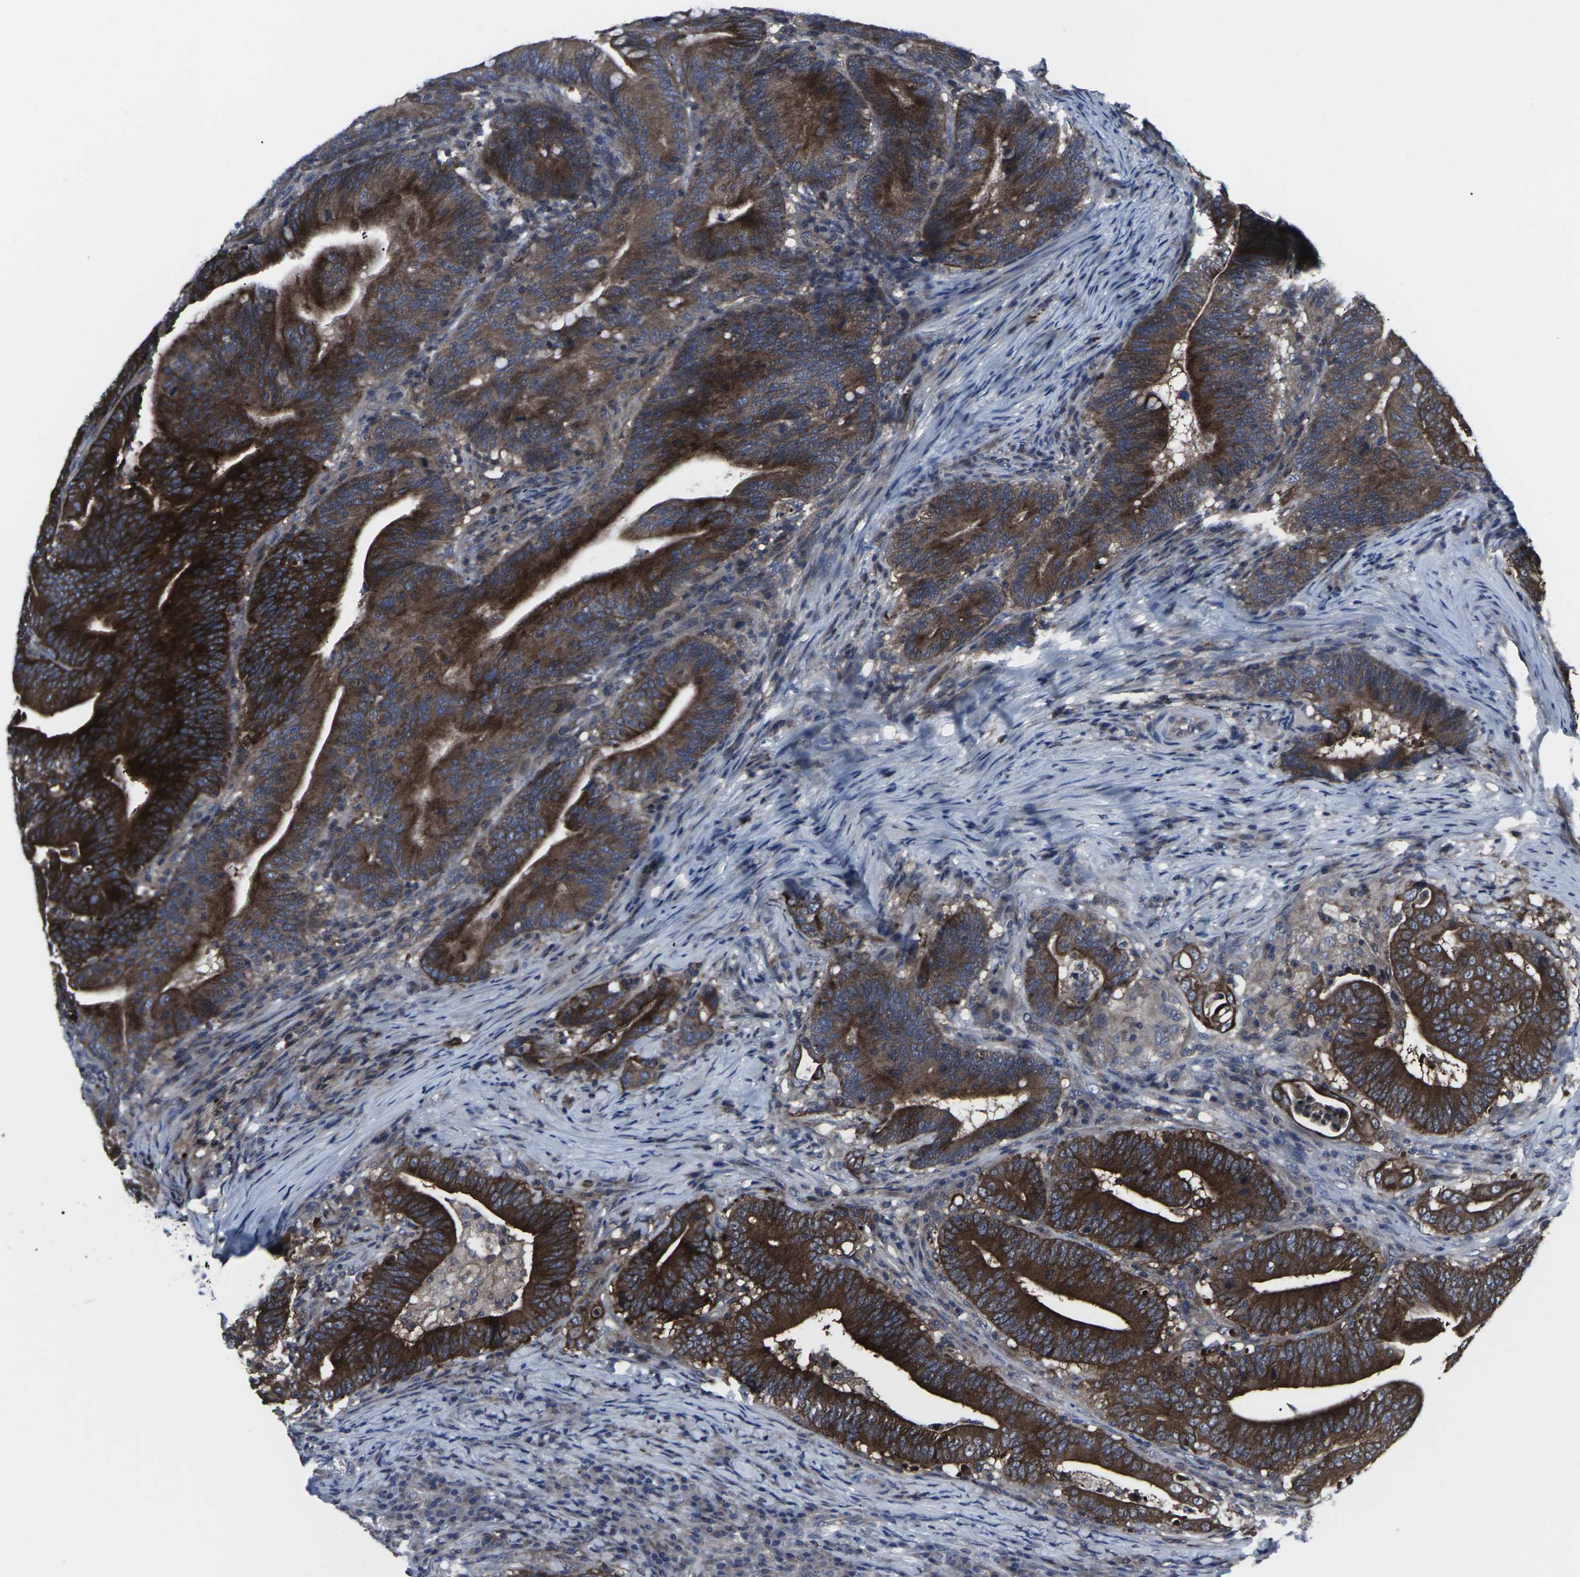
{"staining": {"intensity": "strong", "quantity": ">75%", "location": "cytoplasmic/membranous"}, "tissue": "colorectal cancer", "cell_type": "Tumor cells", "image_type": "cancer", "snomed": [{"axis": "morphology", "description": "Normal tissue, NOS"}, {"axis": "morphology", "description": "Adenocarcinoma, NOS"}, {"axis": "topography", "description": "Colon"}], "caption": "Approximately >75% of tumor cells in colorectal cancer exhibit strong cytoplasmic/membranous protein positivity as visualized by brown immunohistochemical staining.", "gene": "HPRT1", "patient": {"sex": "female", "age": 66}}